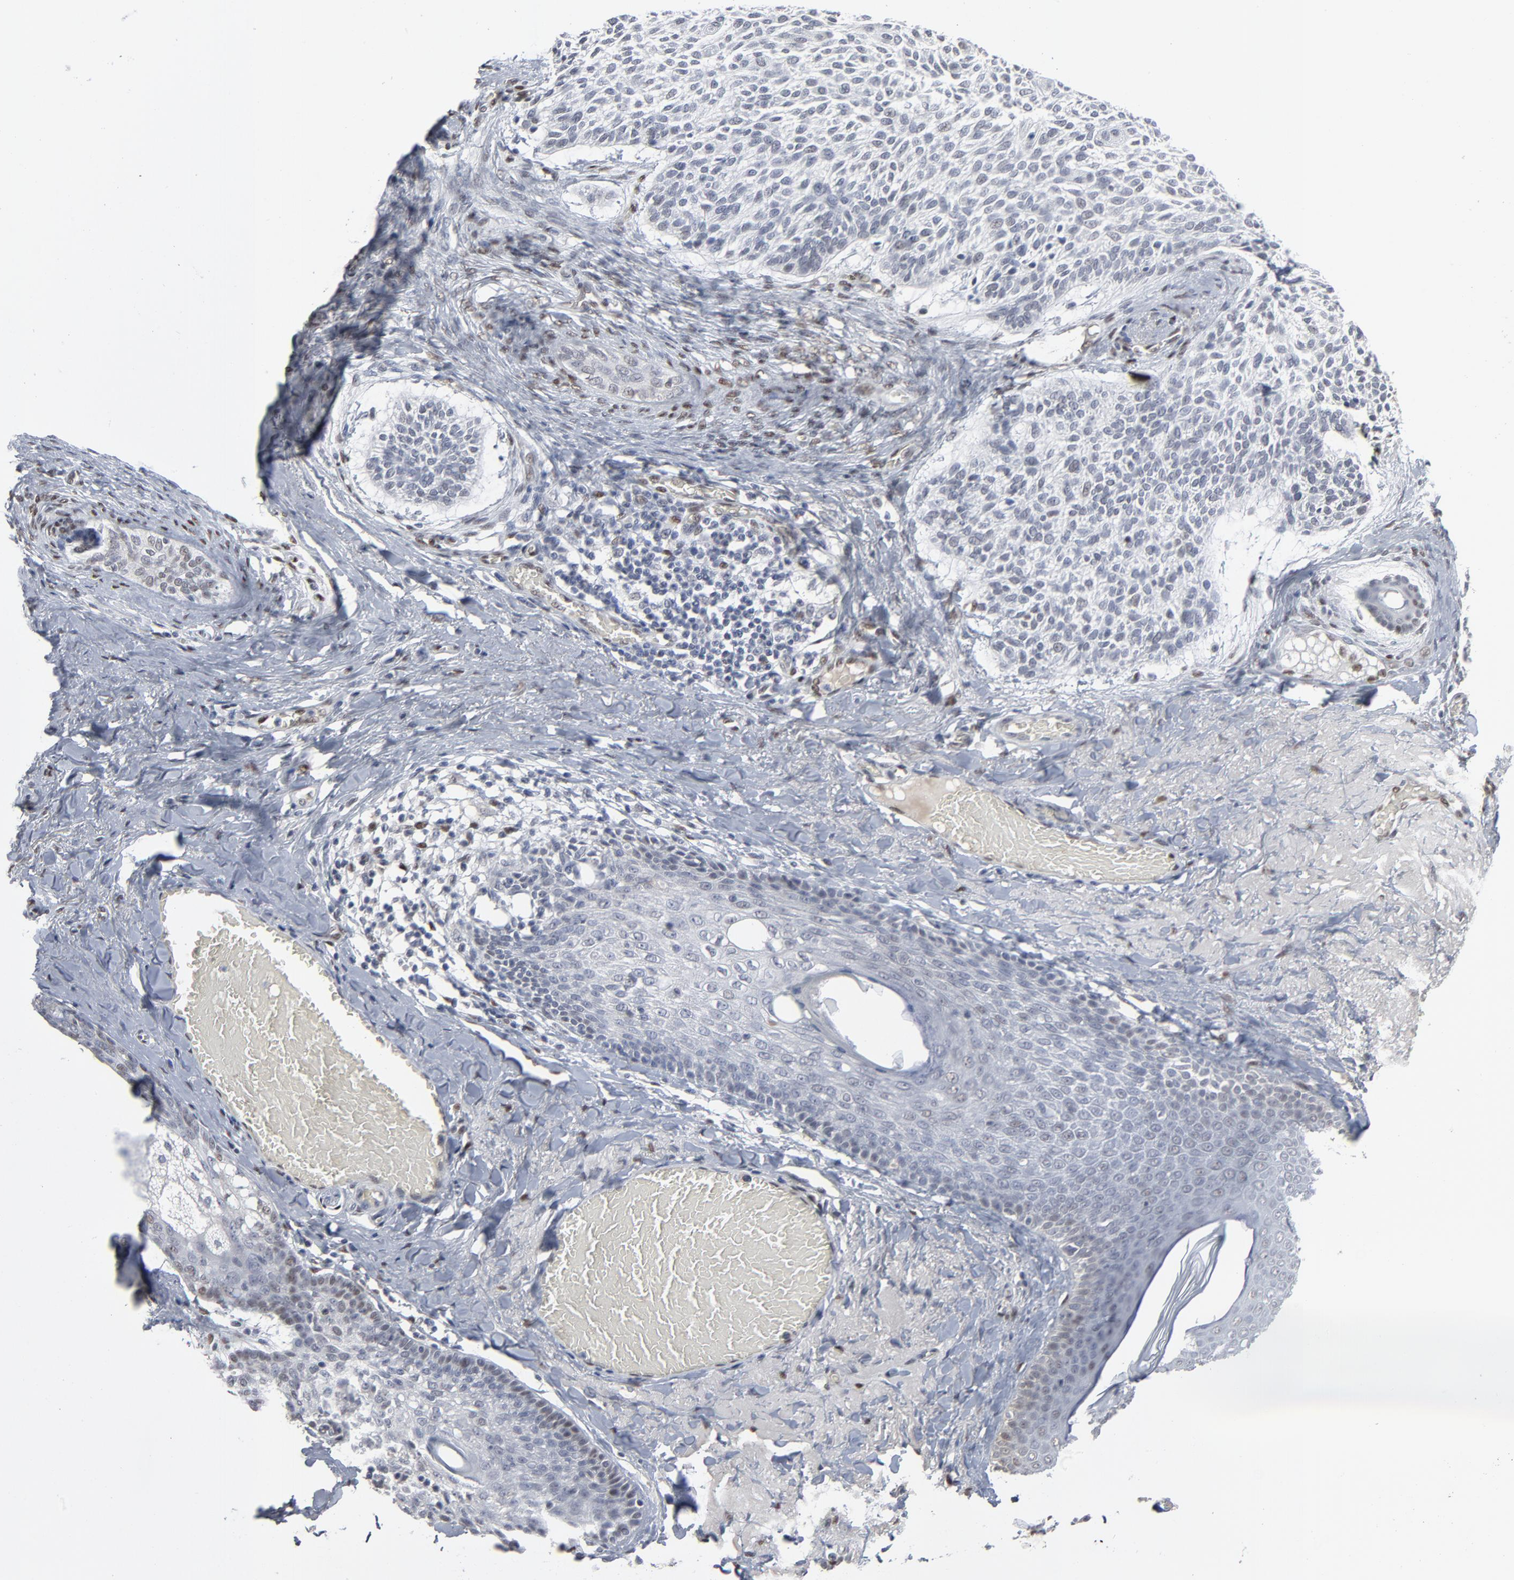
{"staining": {"intensity": "negative", "quantity": "none", "location": "none"}, "tissue": "skin cancer", "cell_type": "Tumor cells", "image_type": "cancer", "snomed": [{"axis": "morphology", "description": "Normal tissue, NOS"}, {"axis": "morphology", "description": "Basal cell carcinoma"}, {"axis": "topography", "description": "Skin"}], "caption": "Tumor cells are negative for brown protein staining in skin cancer (basal cell carcinoma).", "gene": "ATF7", "patient": {"sex": "female", "age": 70}}